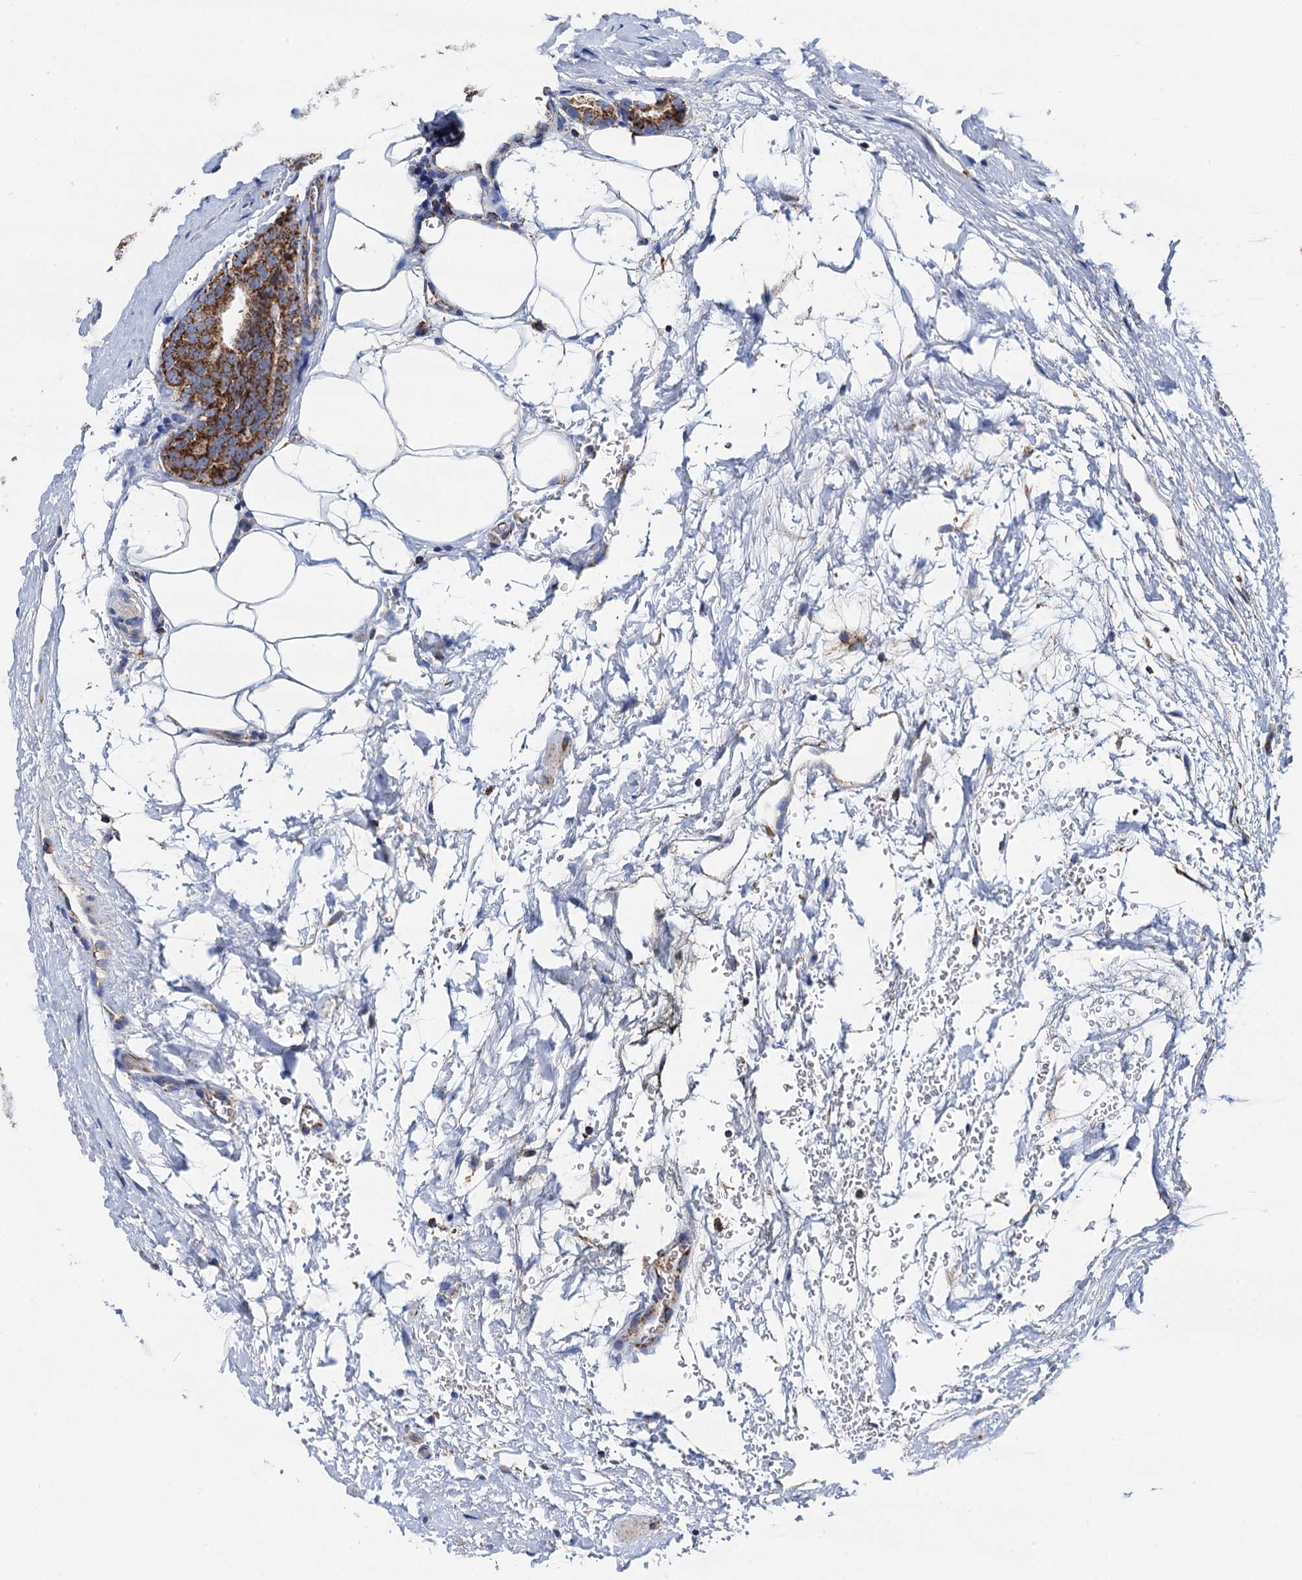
{"staining": {"intensity": "strong", "quantity": ">75%", "location": "cytoplasmic/membranous"}, "tissue": "prostate cancer", "cell_type": "Tumor cells", "image_type": "cancer", "snomed": [{"axis": "morphology", "description": "Adenocarcinoma, High grade"}, {"axis": "topography", "description": "Prostate"}], "caption": "Immunohistochemical staining of high-grade adenocarcinoma (prostate) demonstrates strong cytoplasmic/membranous protein expression in about >75% of tumor cells. Ihc stains the protein in brown and the nuclei are stained blue.", "gene": "DGLUCY", "patient": {"sex": "male", "age": 56}}